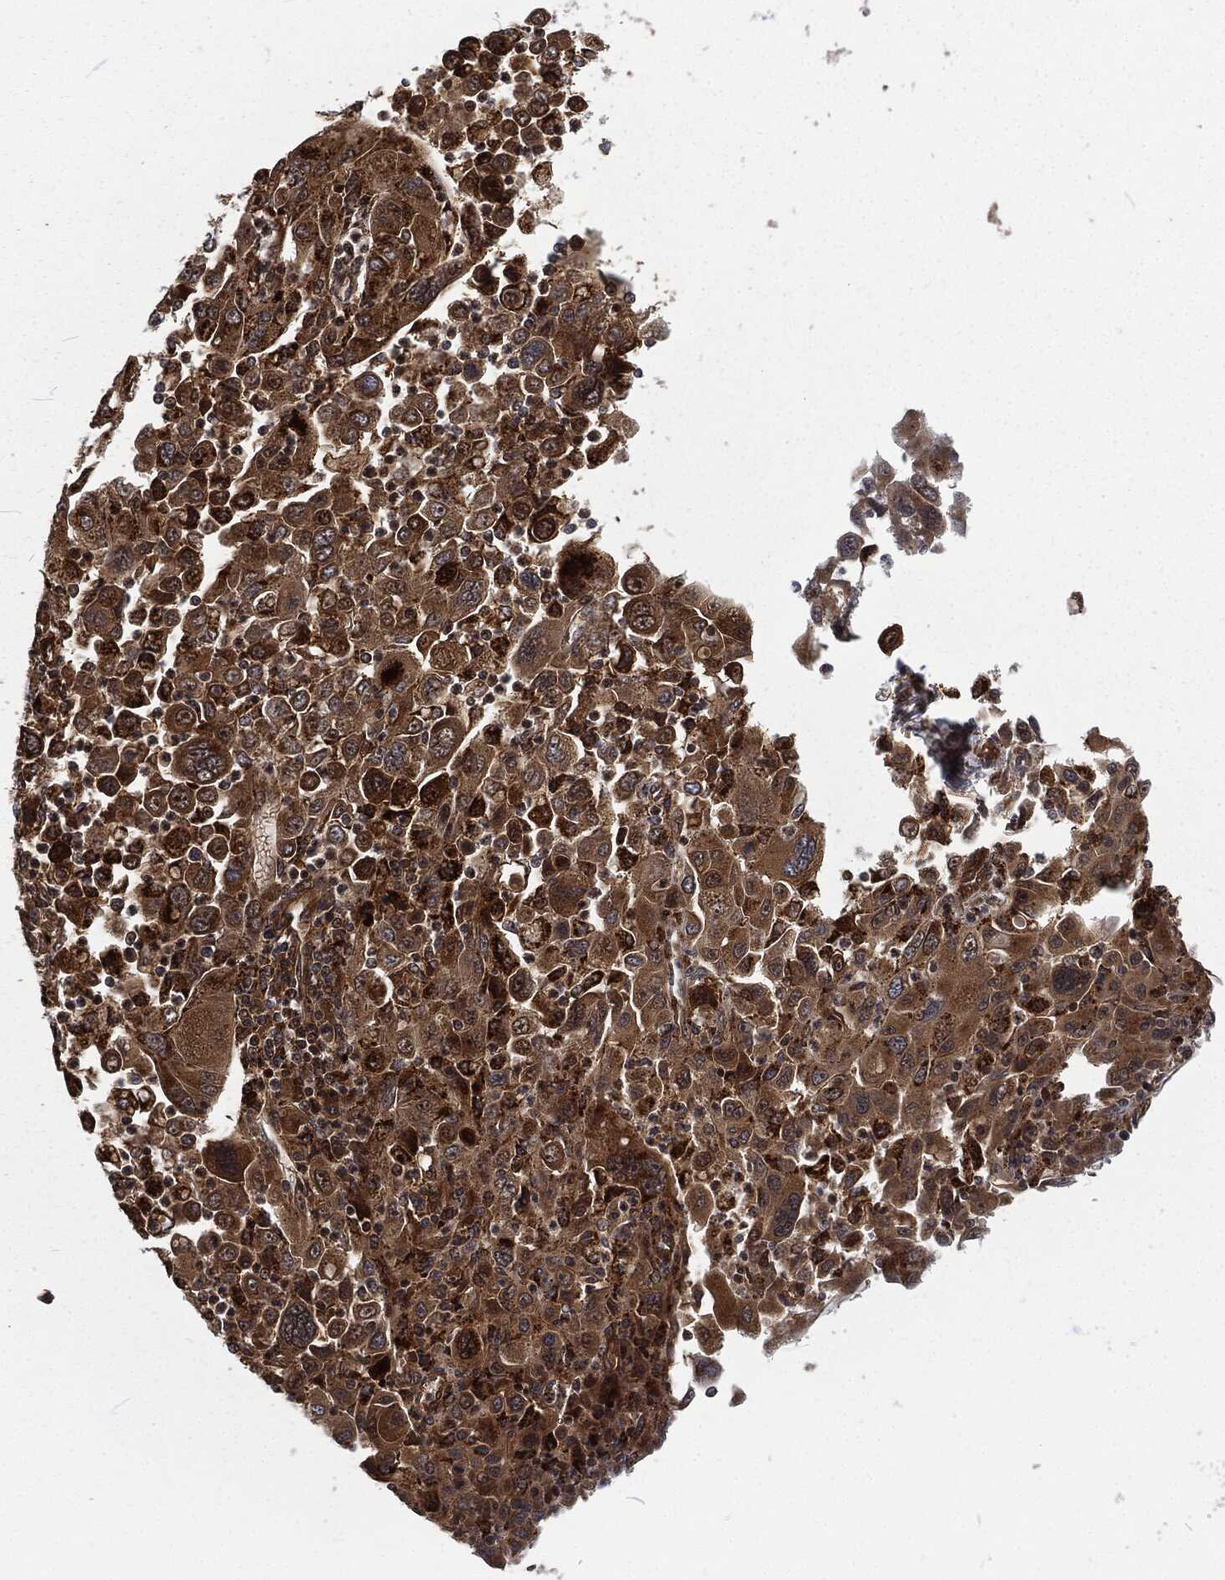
{"staining": {"intensity": "strong", "quantity": ">75%", "location": "cytoplasmic/membranous"}, "tissue": "stomach cancer", "cell_type": "Tumor cells", "image_type": "cancer", "snomed": [{"axis": "morphology", "description": "Adenocarcinoma, NOS"}, {"axis": "topography", "description": "Stomach"}], "caption": "Strong cytoplasmic/membranous expression is present in about >75% of tumor cells in stomach cancer.", "gene": "RFTN1", "patient": {"sex": "male", "age": 56}}